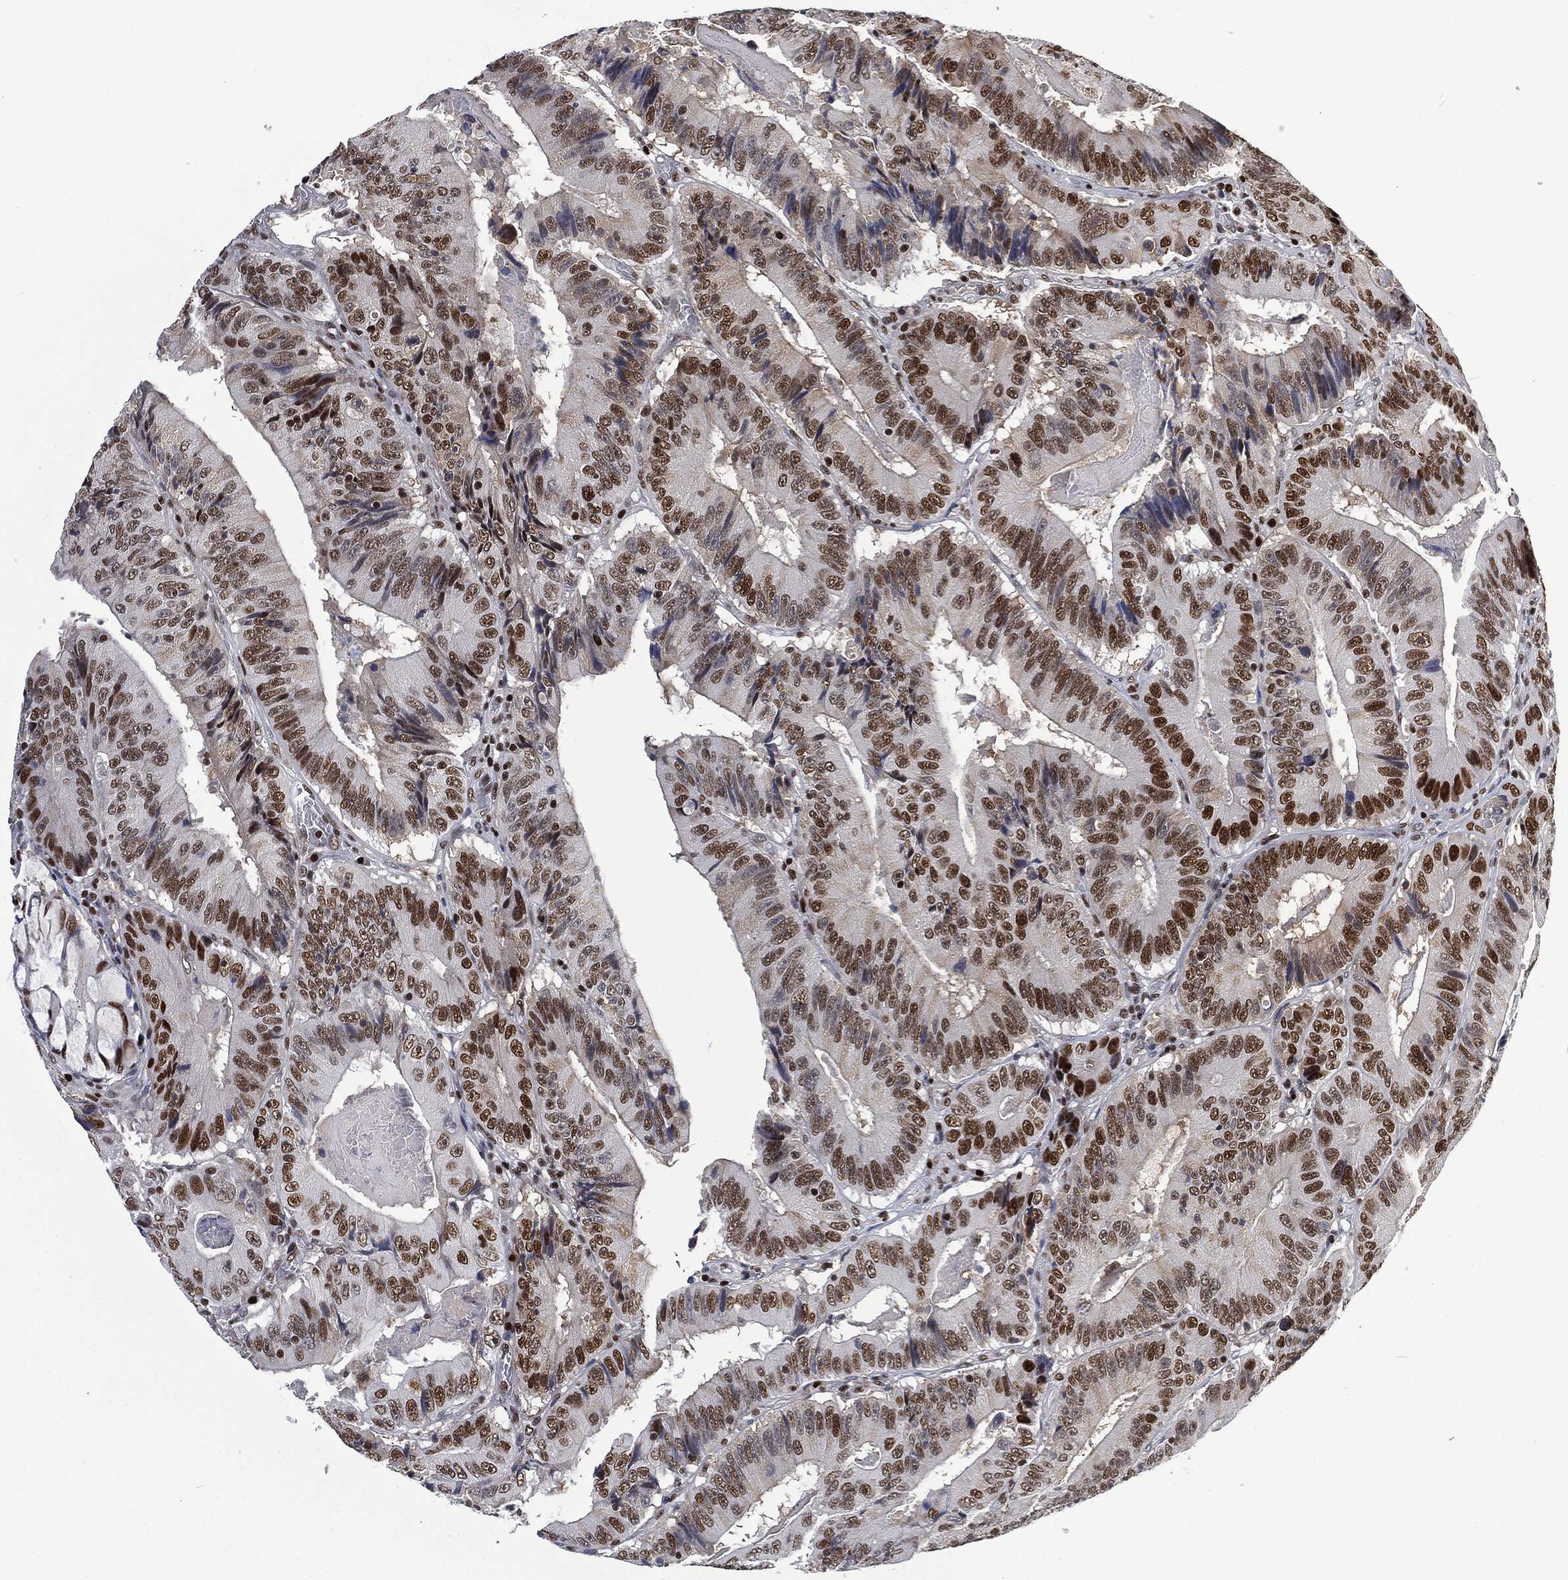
{"staining": {"intensity": "strong", "quantity": "<25%", "location": "nuclear"}, "tissue": "colorectal cancer", "cell_type": "Tumor cells", "image_type": "cancer", "snomed": [{"axis": "morphology", "description": "Adenocarcinoma, NOS"}, {"axis": "topography", "description": "Colon"}], "caption": "Adenocarcinoma (colorectal) stained with a brown dye demonstrates strong nuclear positive staining in approximately <25% of tumor cells.", "gene": "DCPS", "patient": {"sex": "female", "age": 86}}